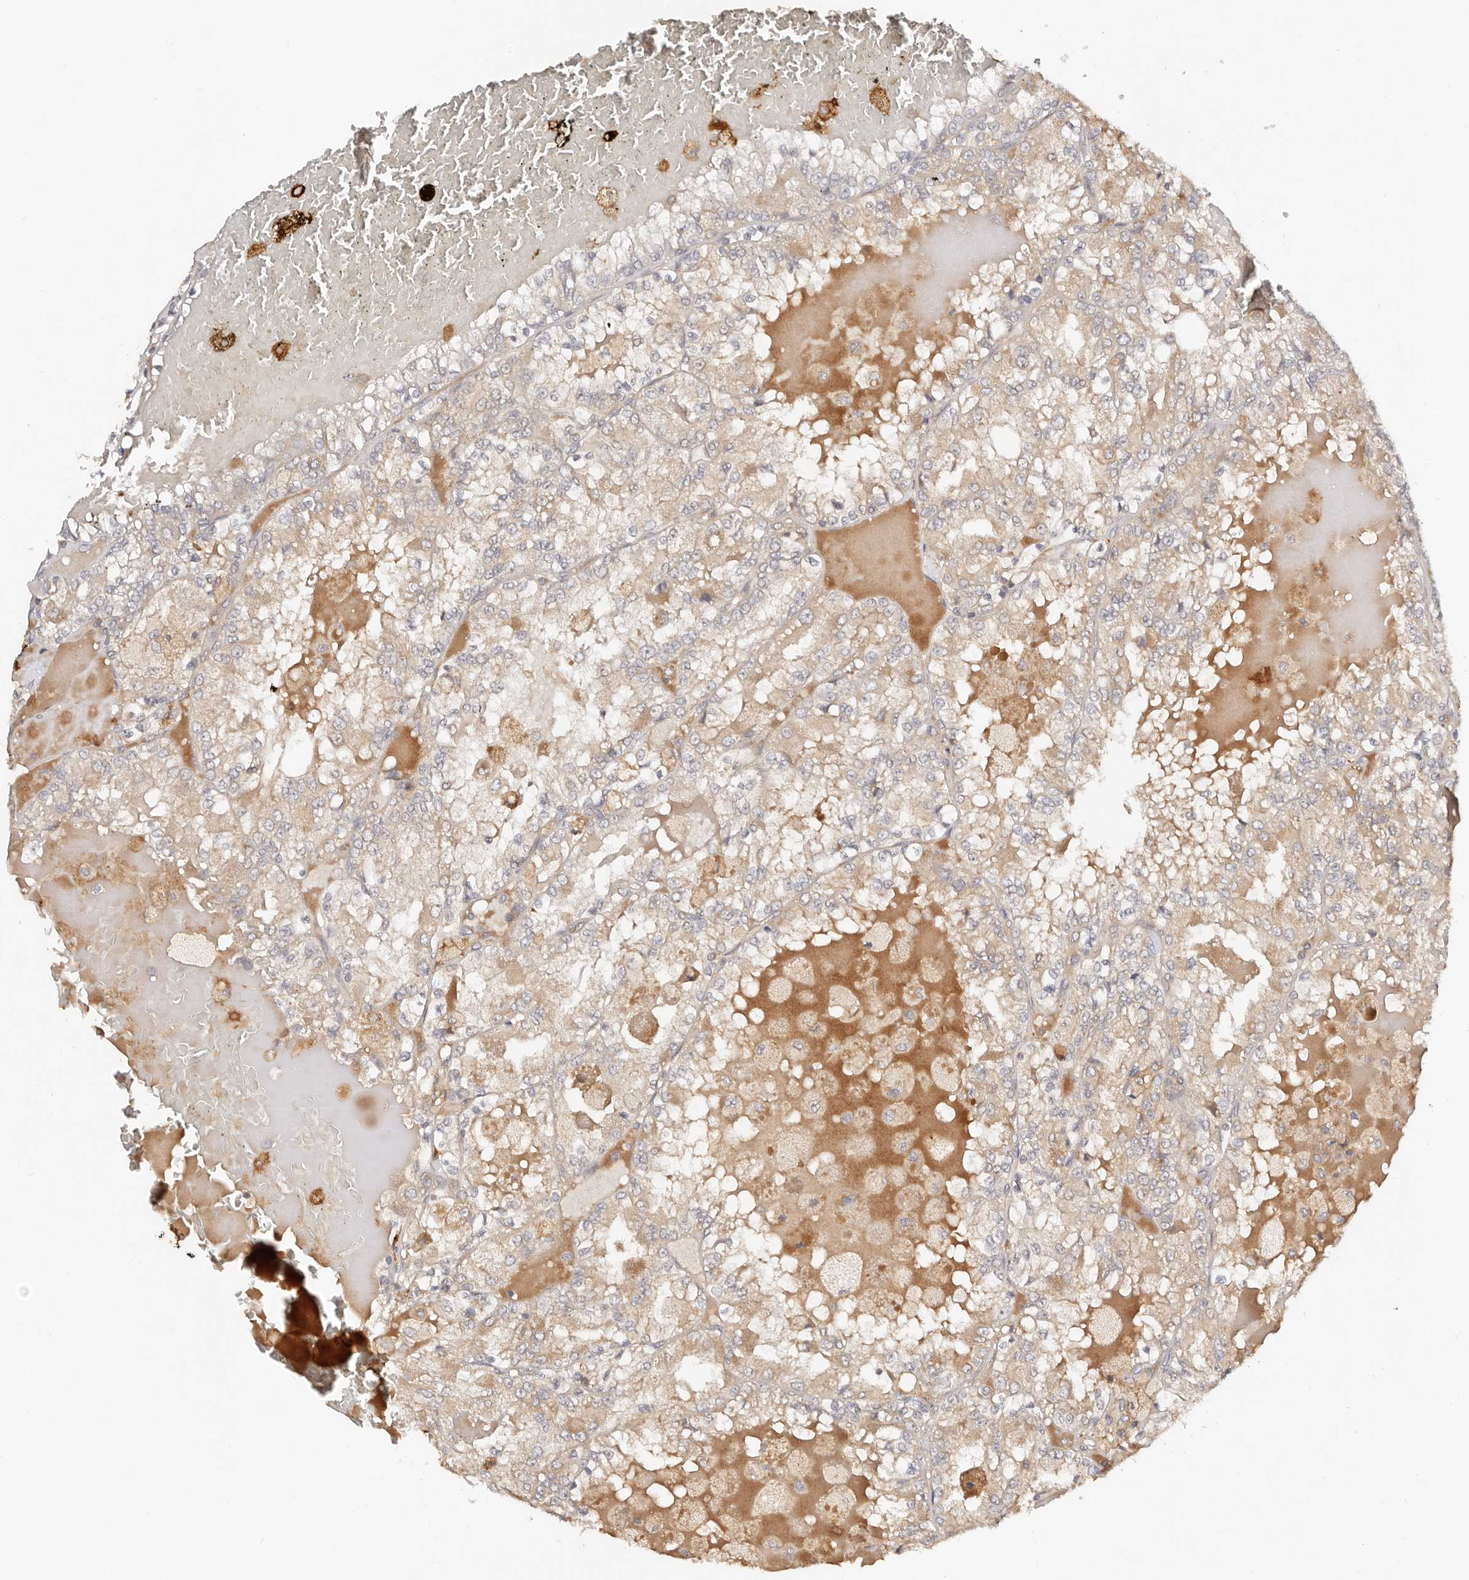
{"staining": {"intensity": "weak", "quantity": "25%-75%", "location": "cytoplasmic/membranous"}, "tissue": "renal cancer", "cell_type": "Tumor cells", "image_type": "cancer", "snomed": [{"axis": "morphology", "description": "Adenocarcinoma, NOS"}, {"axis": "topography", "description": "Kidney"}], "caption": "Brown immunohistochemical staining in renal cancer (adenocarcinoma) demonstrates weak cytoplasmic/membranous expression in about 25%-75% of tumor cells. (DAB IHC with brightfield microscopy, high magnification).", "gene": "DENND11", "patient": {"sex": "female", "age": 56}}